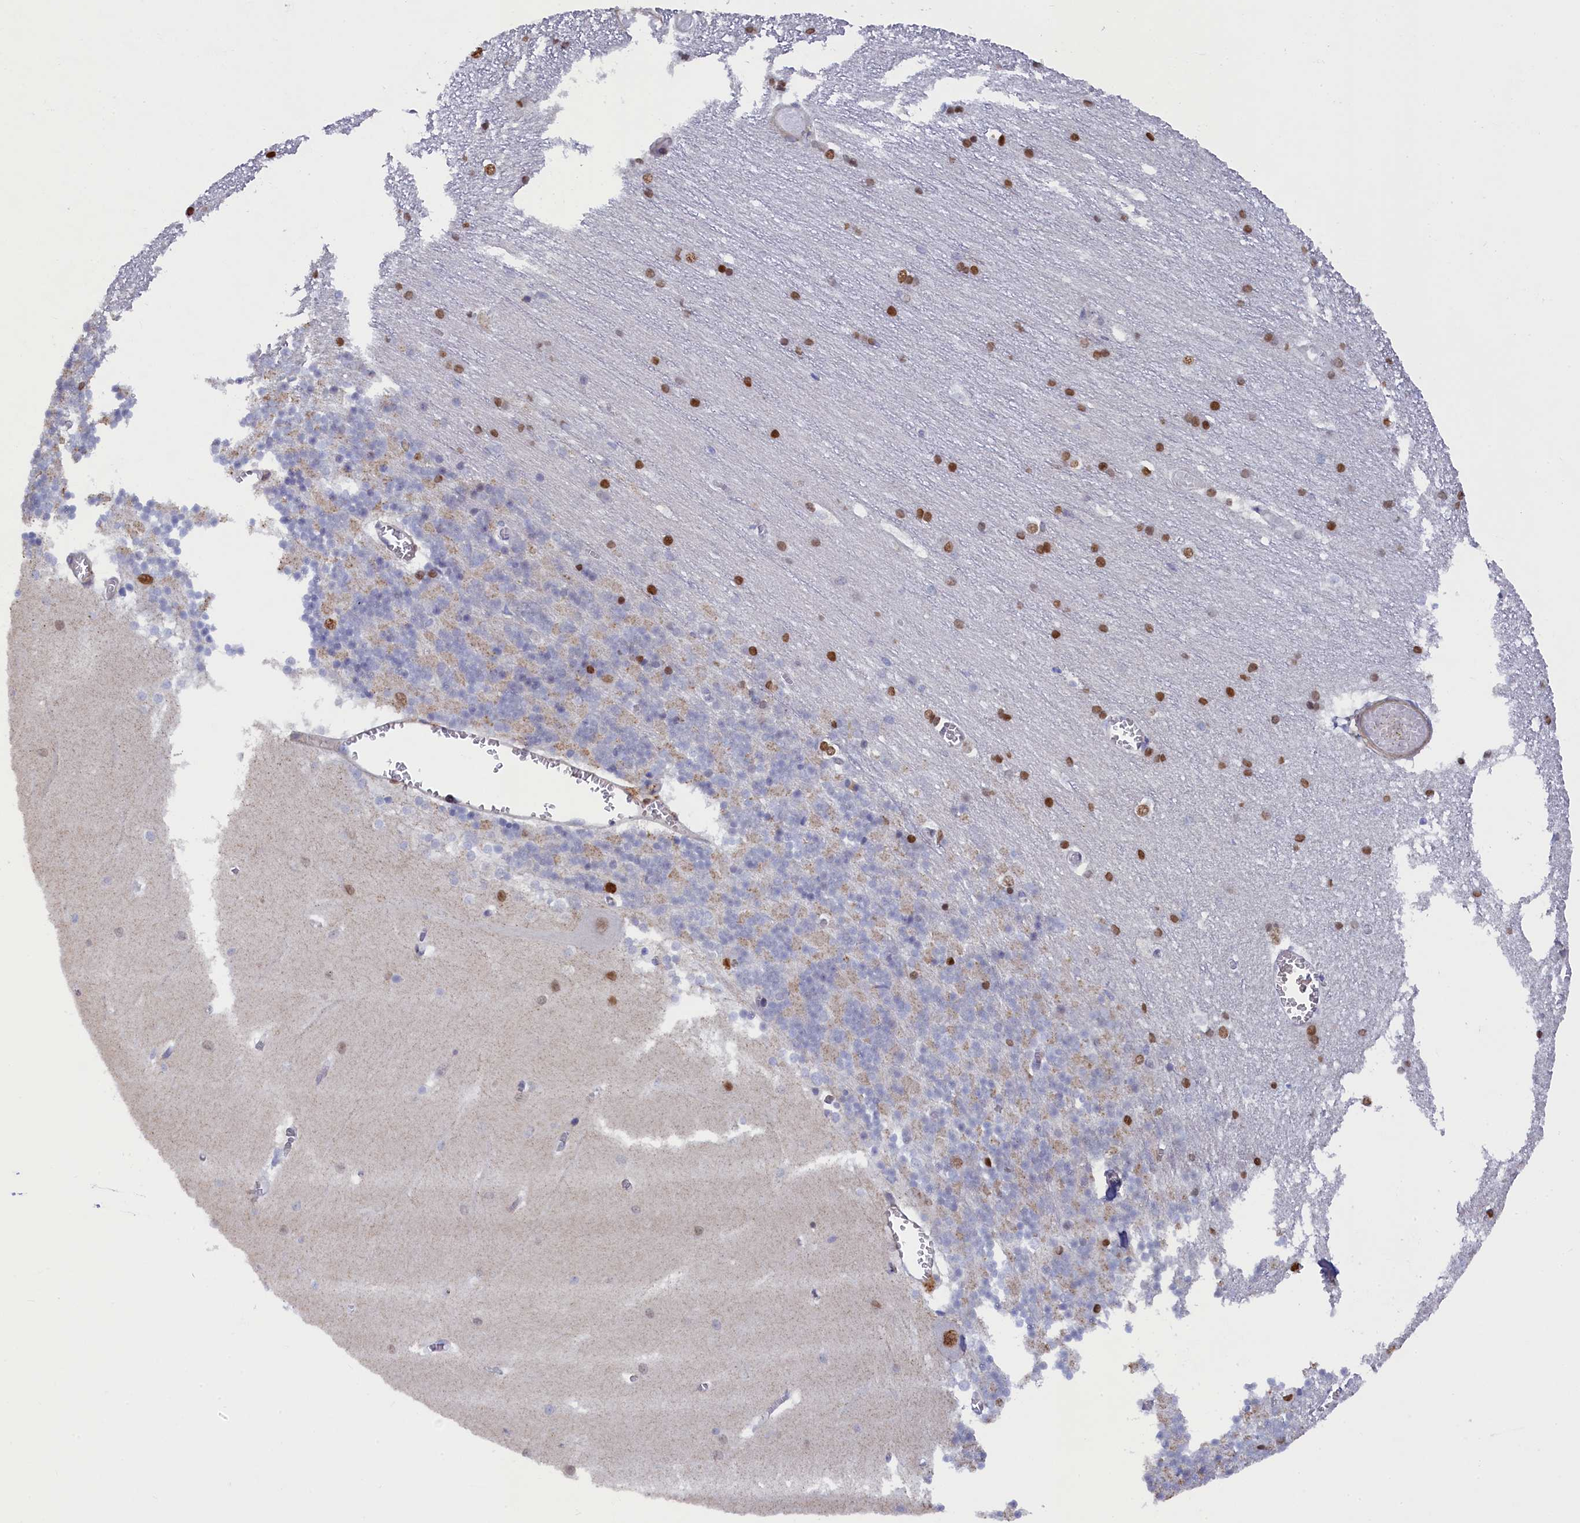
{"staining": {"intensity": "moderate", "quantity": "<25%", "location": "nuclear"}, "tissue": "cerebellum", "cell_type": "Cells in granular layer", "image_type": "normal", "snomed": [{"axis": "morphology", "description": "Normal tissue, NOS"}, {"axis": "topography", "description": "Cerebellum"}], "caption": "Cells in granular layer demonstrate low levels of moderate nuclear staining in about <25% of cells in benign human cerebellum.", "gene": "POGLUT3", "patient": {"sex": "male", "age": 37}}